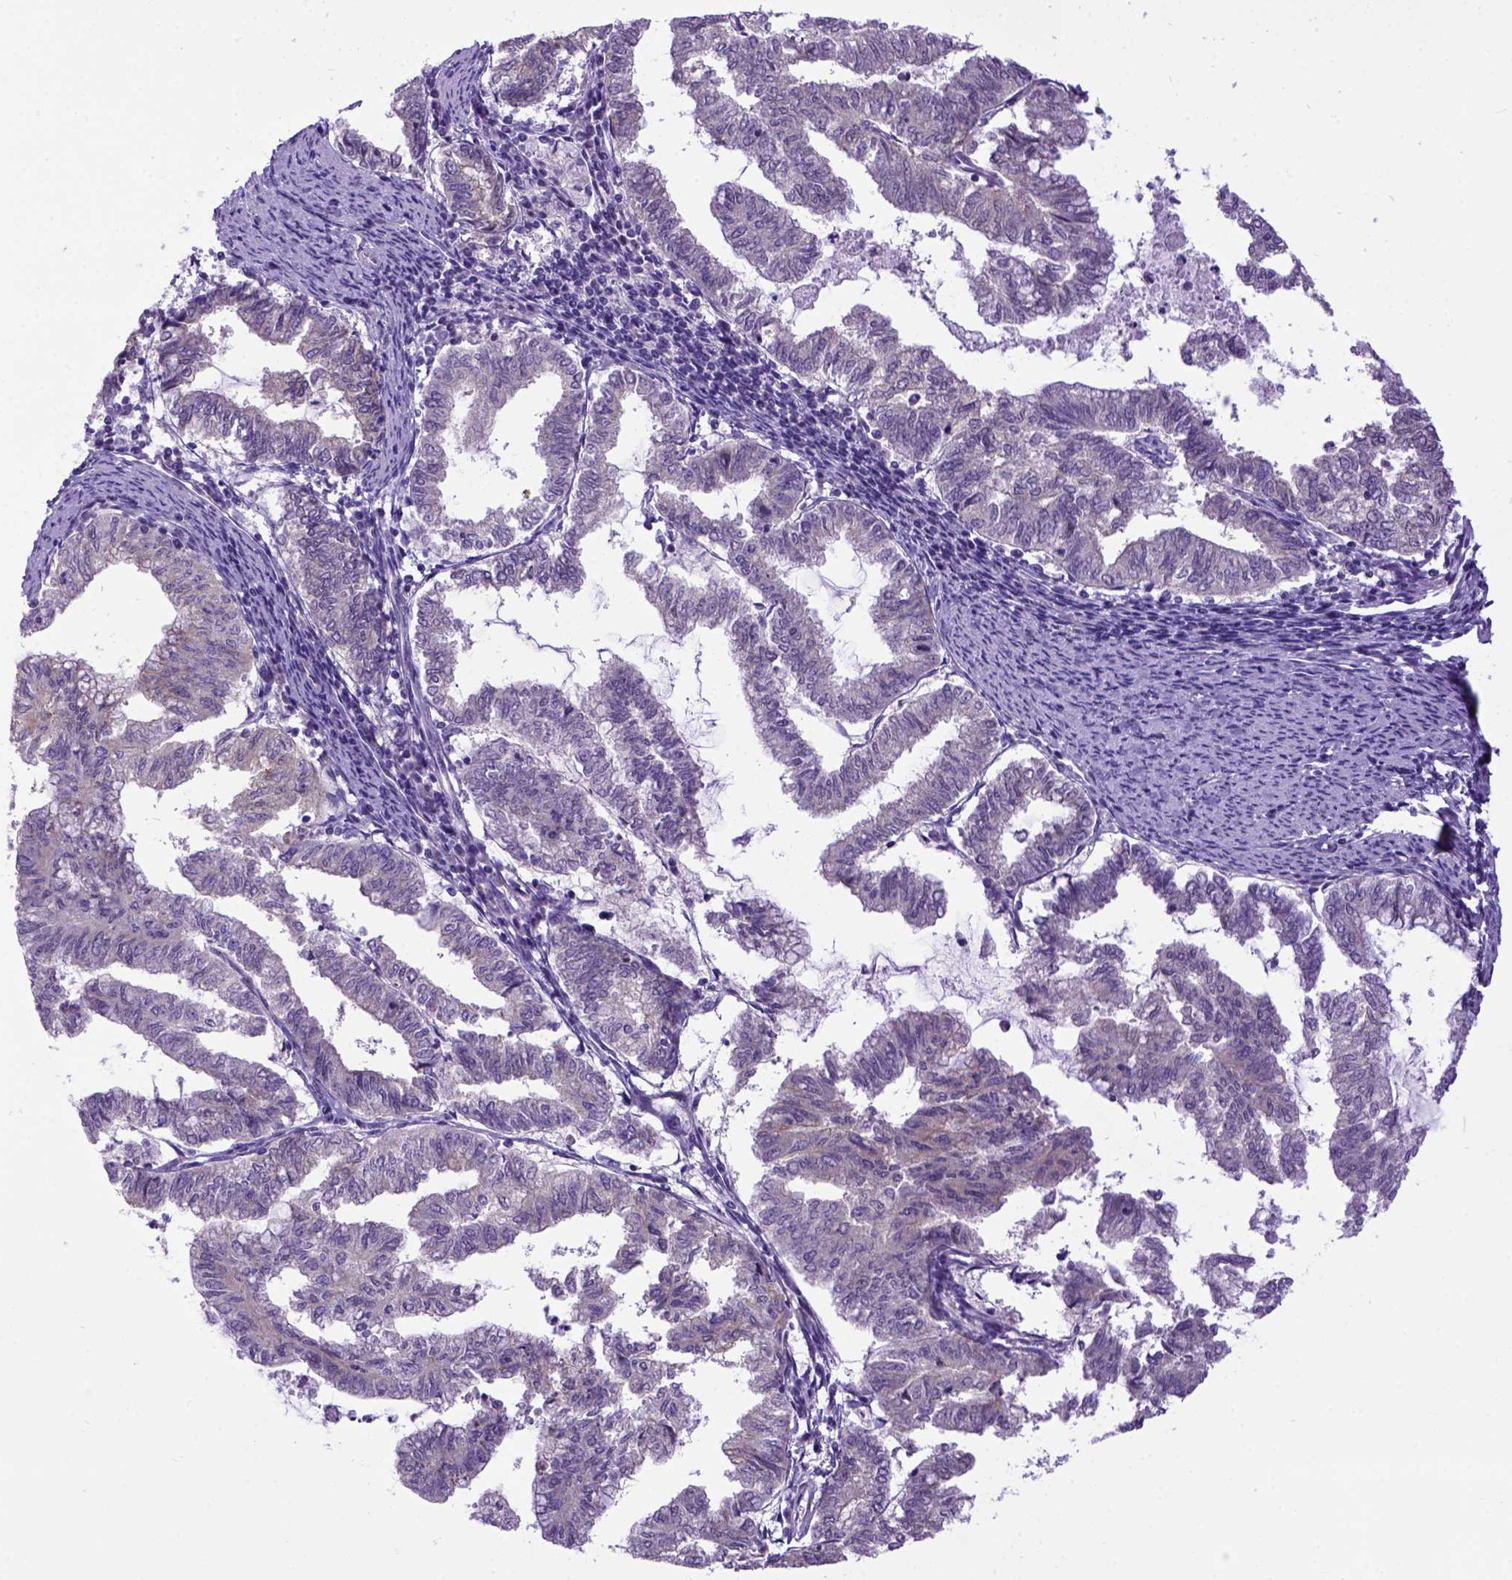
{"staining": {"intensity": "weak", "quantity": "25%-75%", "location": "cytoplasmic/membranous"}, "tissue": "endometrial cancer", "cell_type": "Tumor cells", "image_type": "cancer", "snomed": [{"axis": "morphology", "description": "Adenocarcinoma, NOS"}, {"axis": "topography", "description": "Endometrium"}], "caption": "Adenocarcinoma (endometrial) stained for a protein (brown) demonstrates weak cytoplasmic/membranous positive positivity in approximately 25%-75% of tumor cells.", "gene": "NEK5", "patient": {"sex": "female", "age": 79}}